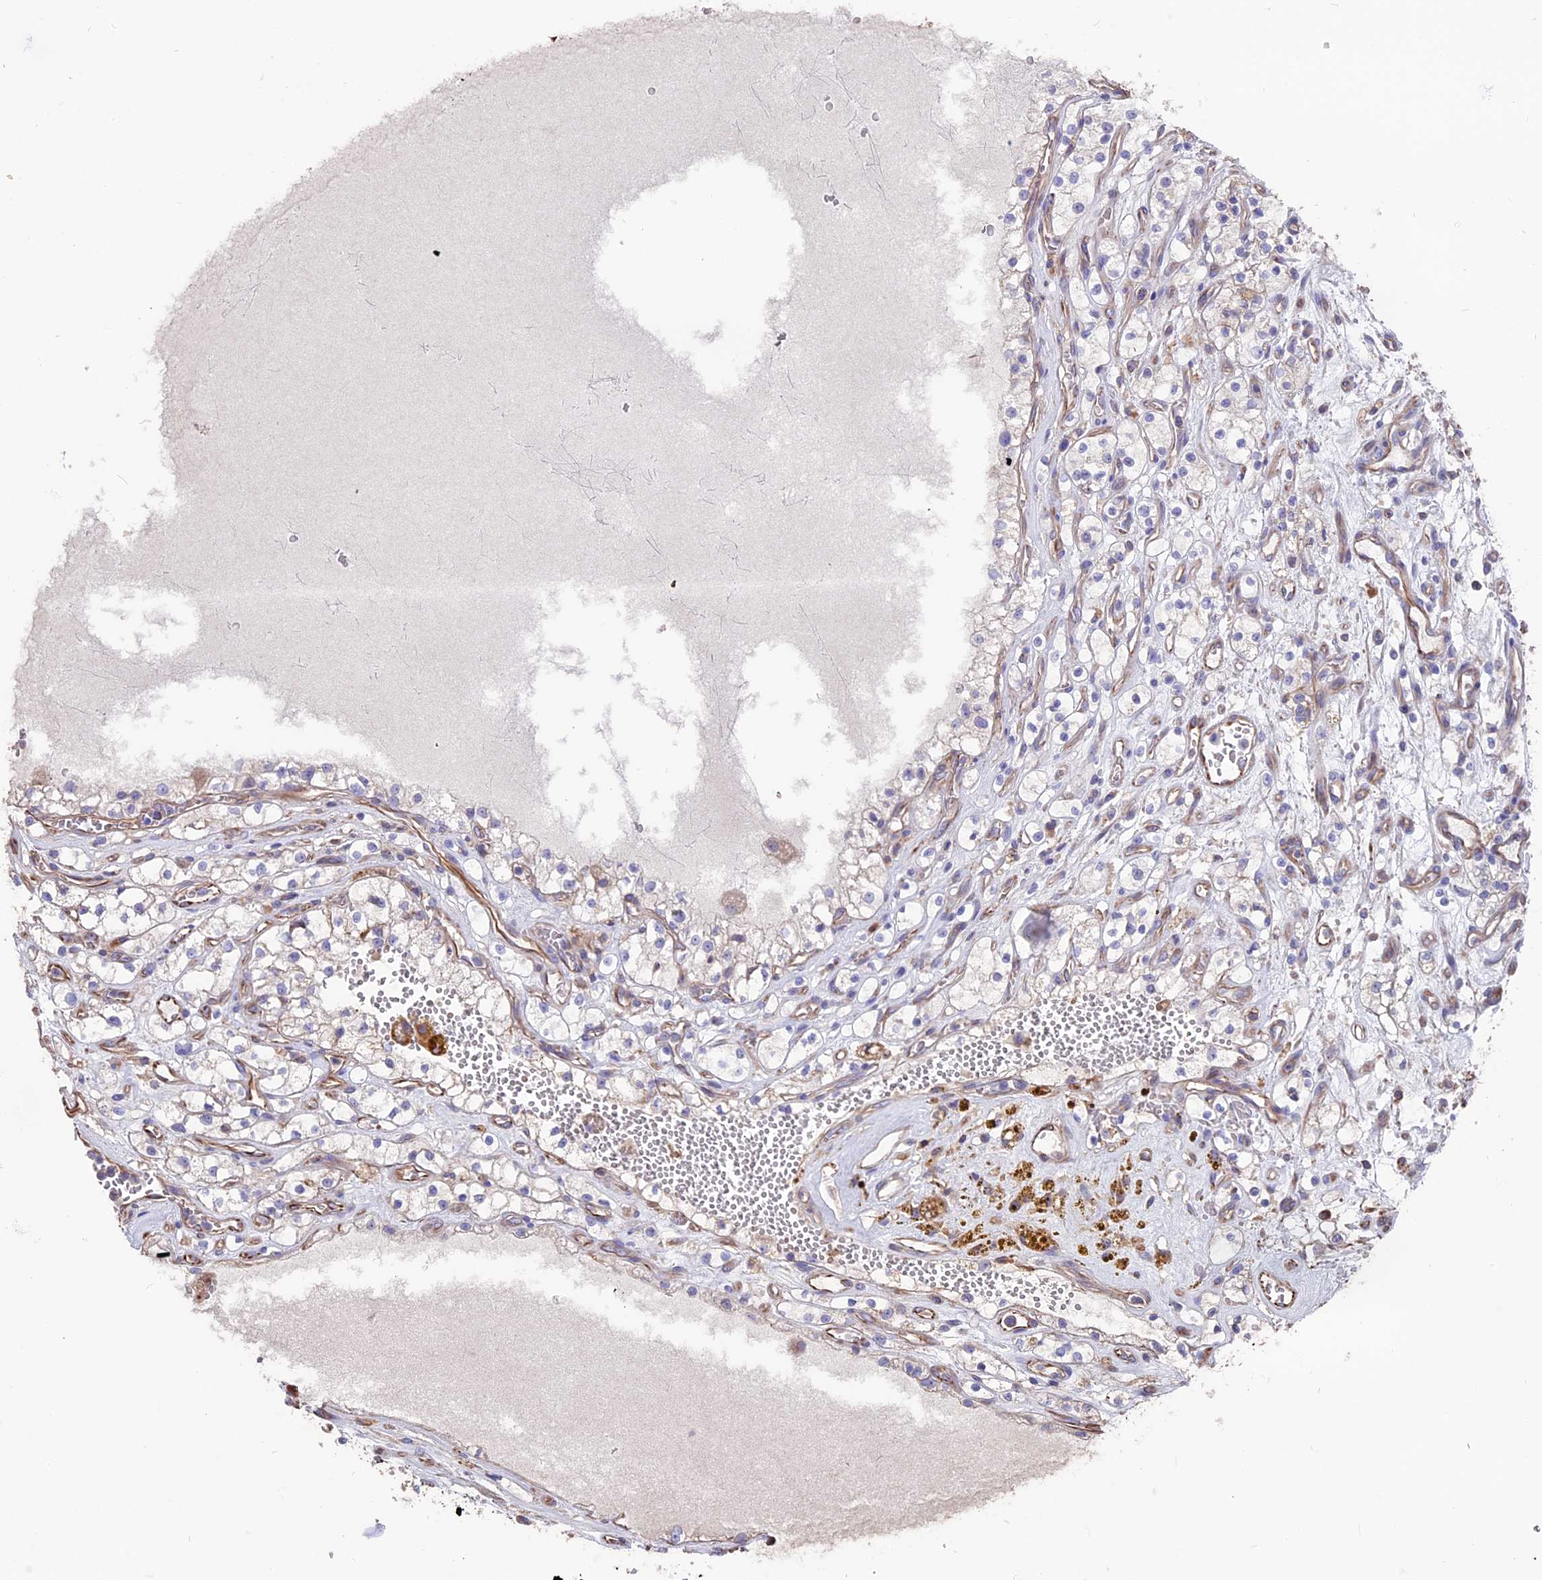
{"staining": {"intensity": "negative", "quantity": "none", "location": "none"}, "tissue": "renal cancer", "cell_type": "Tumor cells", "image_type": "cancer", "snomed": [{"axis": "morphology", "description": "Adenocarcinoma, NOS"}, {"axis": "topography", "description": "Kidney"}], "caption": "Immunohistochemistry (IHC) of renal cancer (adenocarcinoma) reveals no staining in tumor cells. (DAB (3,3'-diaminobenzidine) IHC, high magnification).", "gene": "SEH1L", "patient": {"sex": "female", "age": 69}}